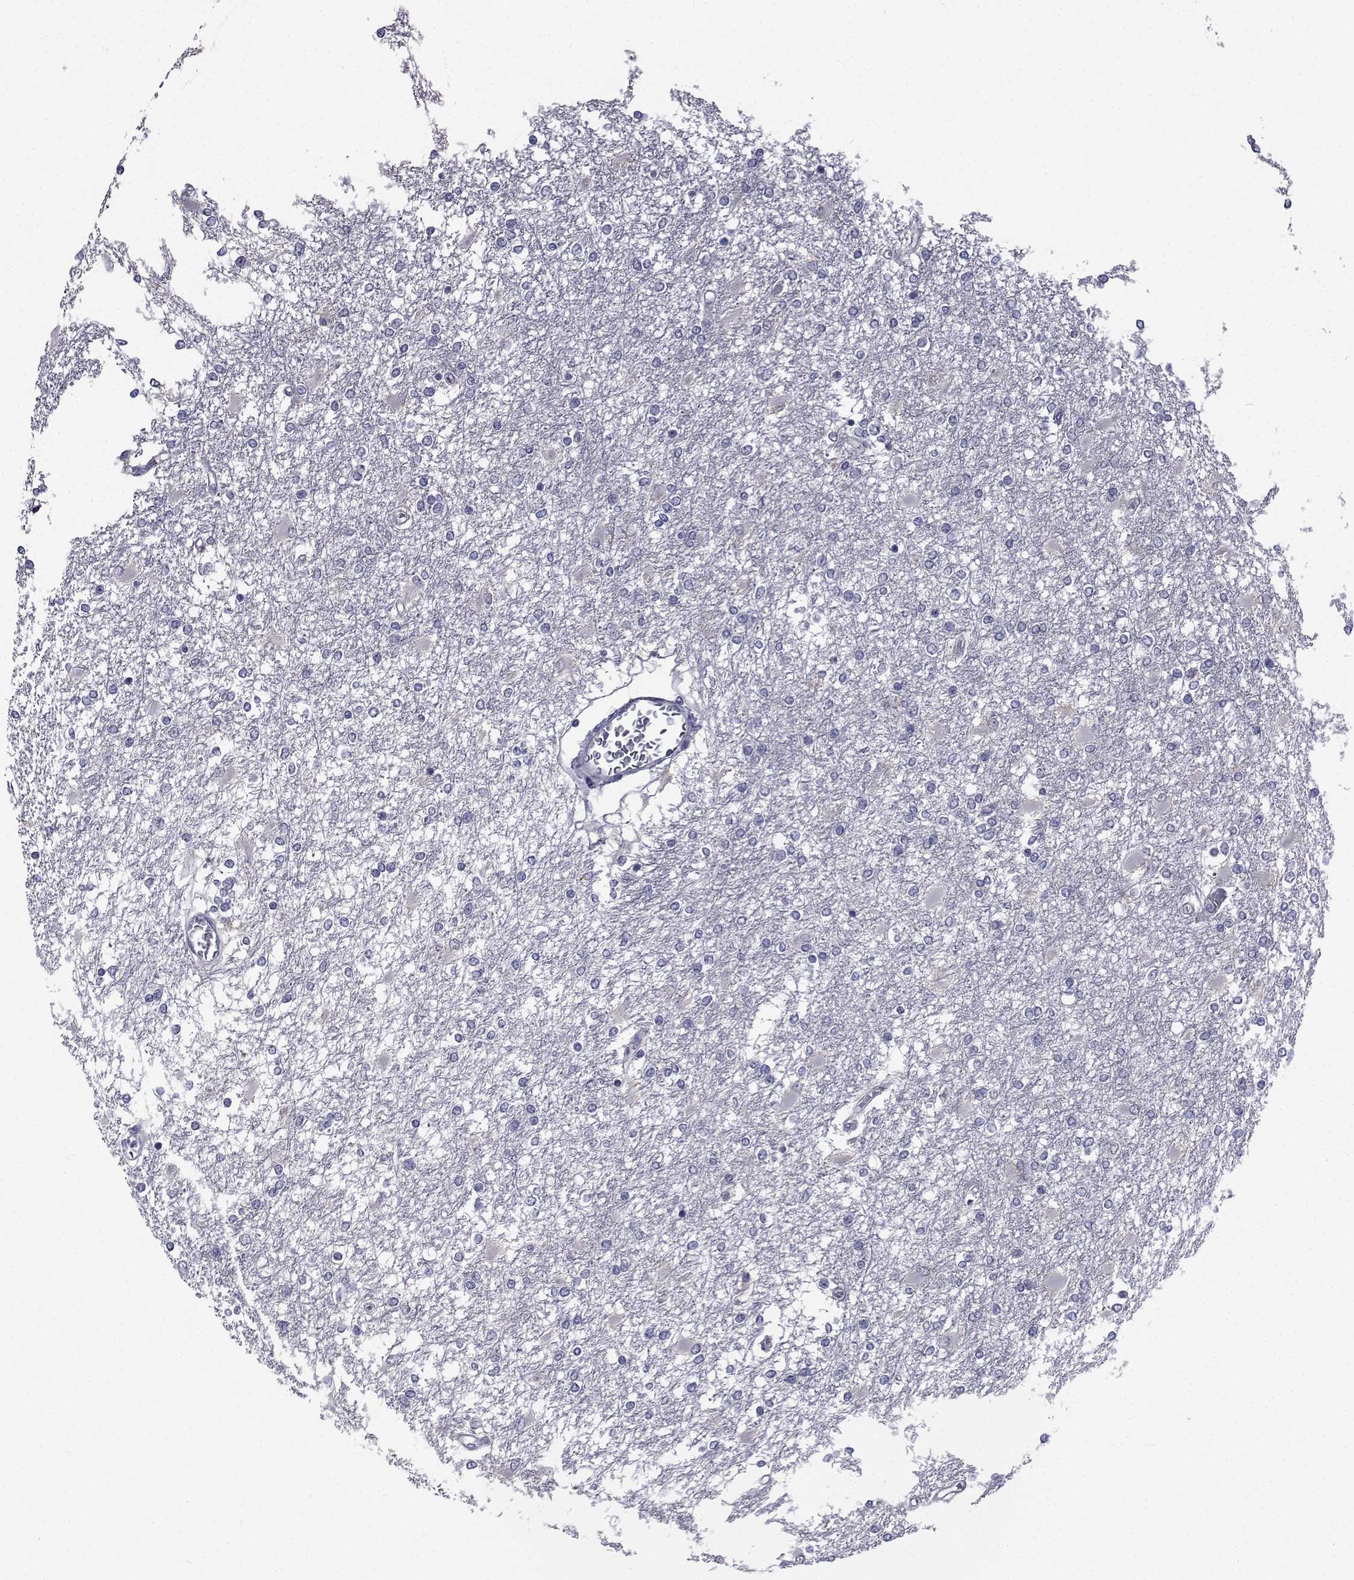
{"staining": {"intensity": "negative", "quantity": "none", "location": "none"}, "tissue": "glioma", "cell_type": "Tumor cells", "image_type": "cancer", "snomed": [{"axis": "morphology", "description": "Glioma, malignant, High grade"}, {"axis": "topography", "description": "Cerebral cortex"}], "caption": "Malignant glioma (high-grade) was stained to show a protein in brown. There is no significant positivity in tumor cells. (Immunohistochemistry, brightfield microscopy, high magnification).", "gene": "CHRNA1", "patient": {"sex": "male", "age": 79}}